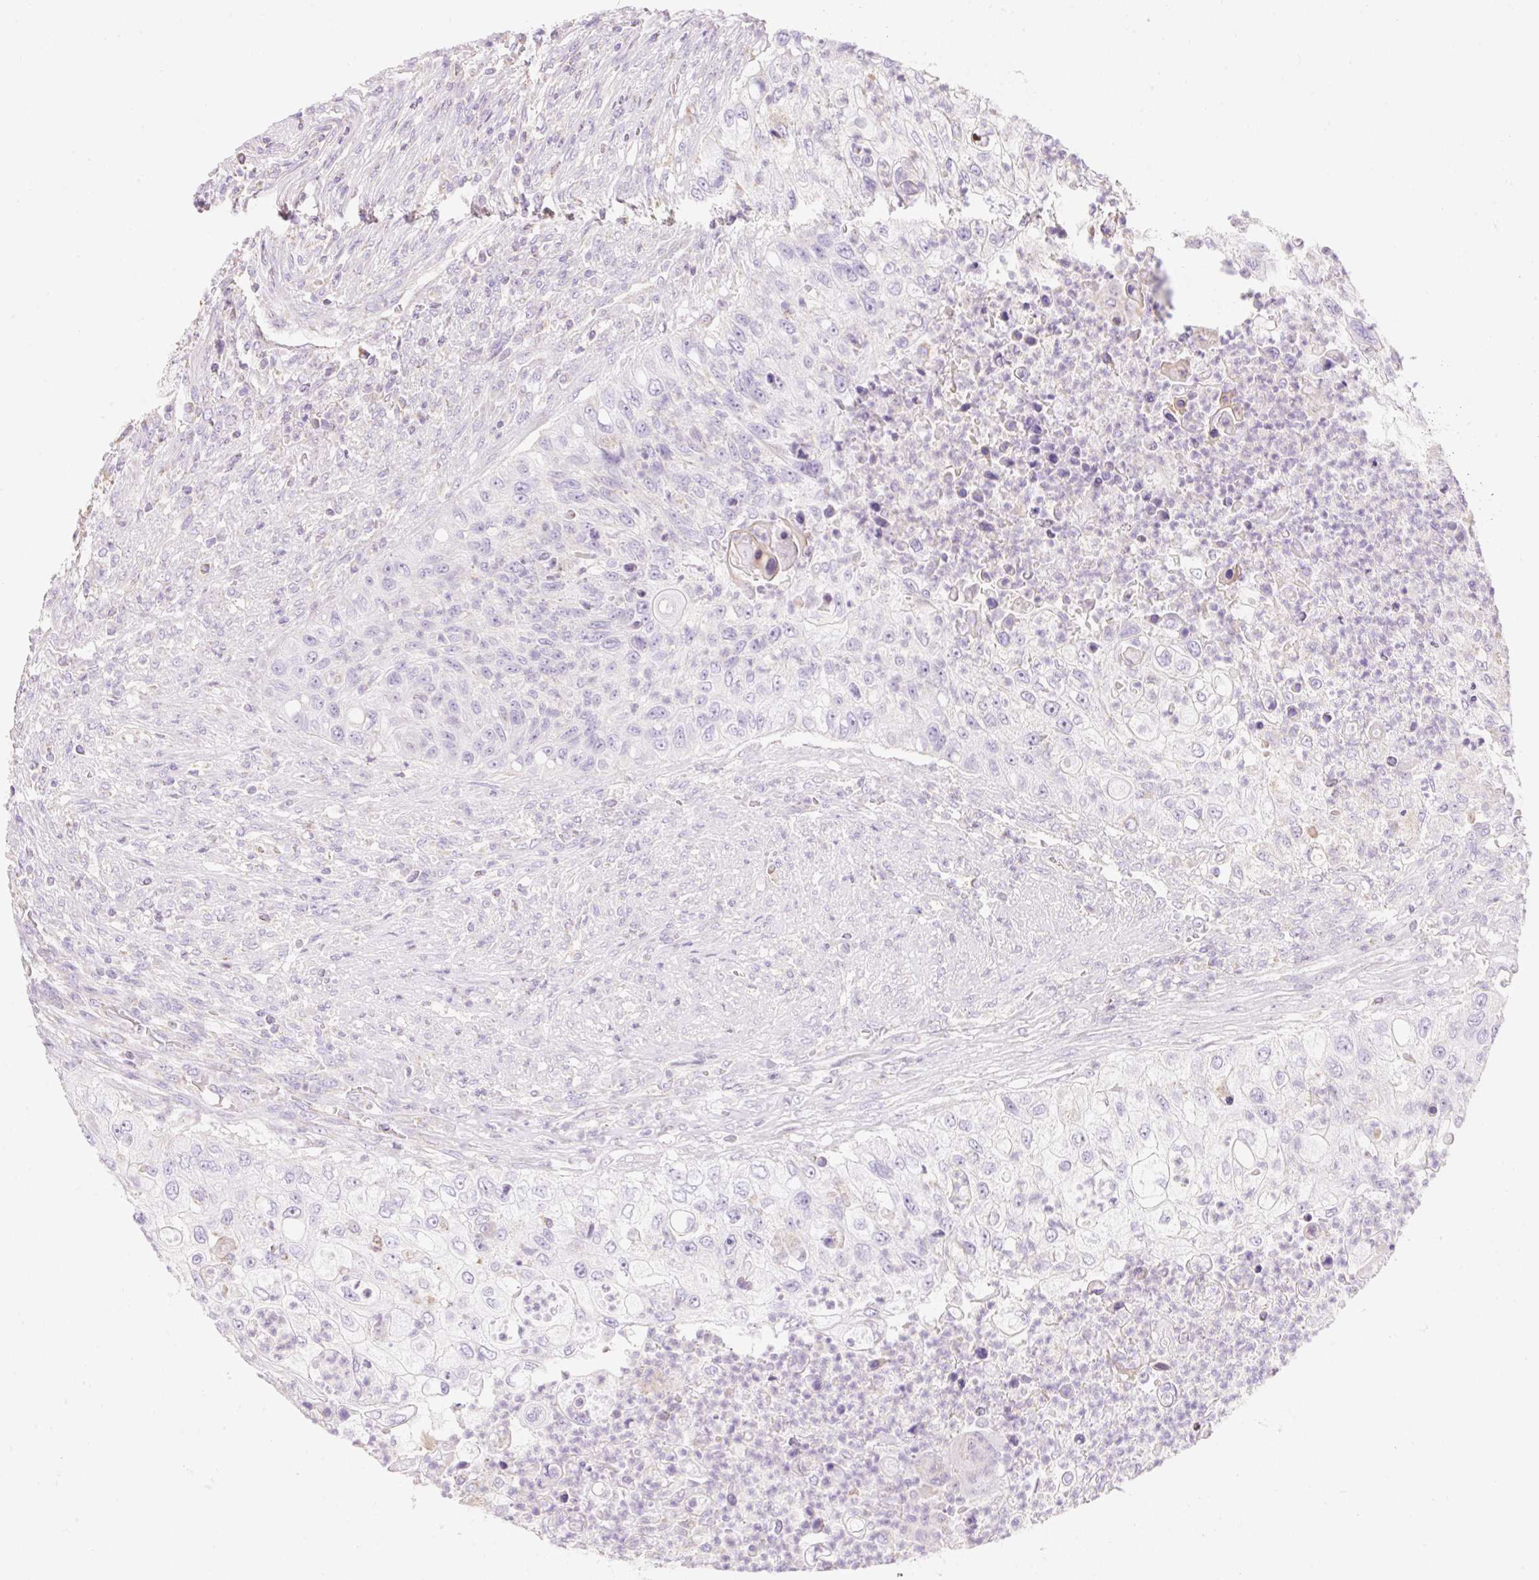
{"staining": {"intensity": "negative", "quantity": "none", "location": "none"}, "tissue": "urothelial cancer", "cell_type": "Tumor cells", "image_type": "cancer", "snomed": [{"axis": "morphology", "description": "Urothelial carcinoma, High grade"}, {"axis": "topography", "description": "Urinary bladder"}], "caption": "Micrograph shows no significant protein staining in tumor cells of urothelial cancer.", "gene": "DHX35", "patient": {"sex": "female", "age": 60}}